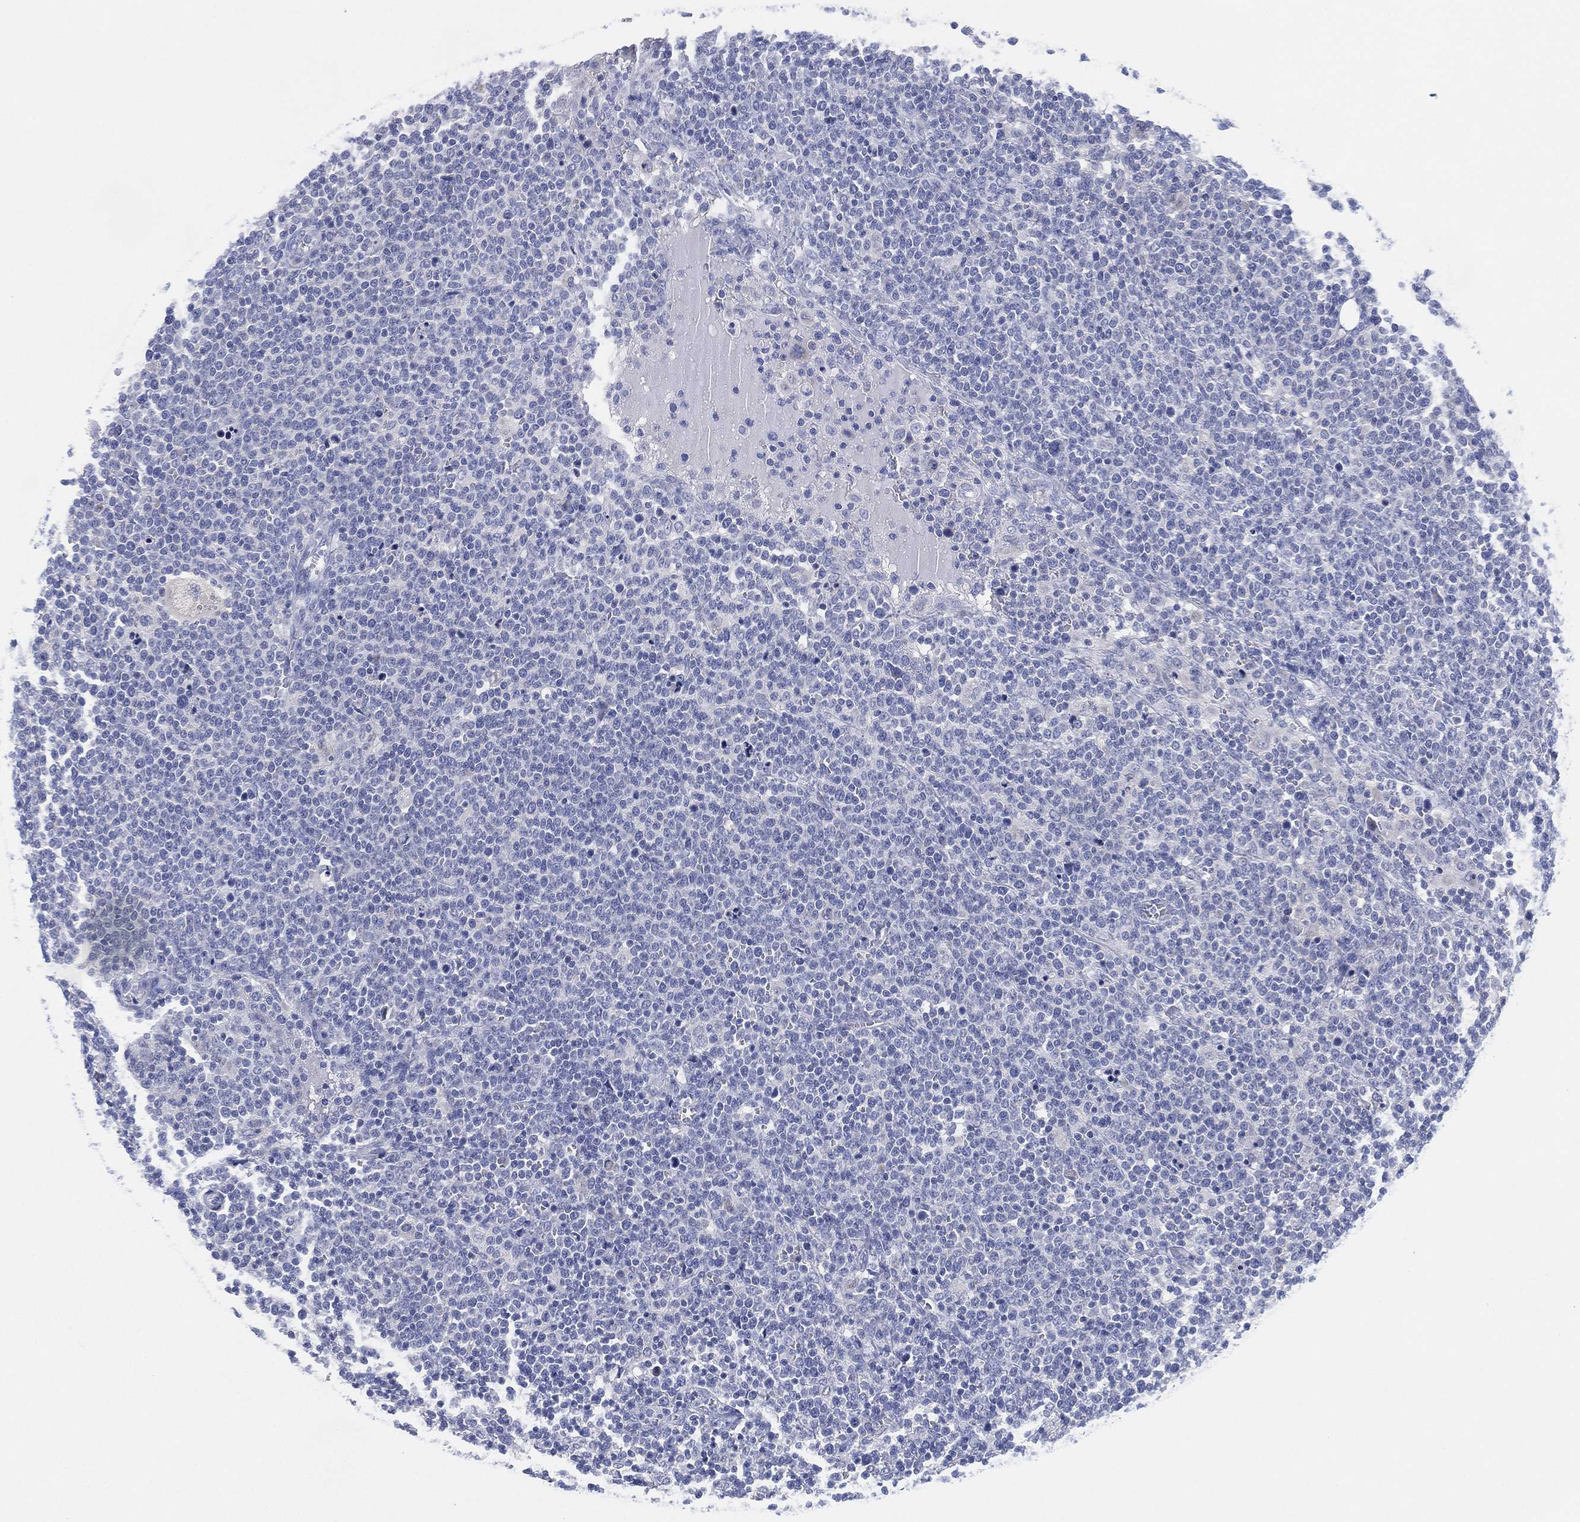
{"staining": {"intensity": "negative", "quantity": "none", "location": "none"}, "tissue": "lymphoma", "cell_type": "Tumor cells", "image_type": "cancer", "snomed": [{"axis": "morphology", "description": "Malignant lymphoma, non-Hodgkin's type, High grade"}, {"axis": "topography", "description": "Lymph node"}], "caption": "The micrograph demonstrates no significant expression in tumor cells of lymphoma.", "gene": "ADAD2", "patient": {"sex": "male", "age": 61}}